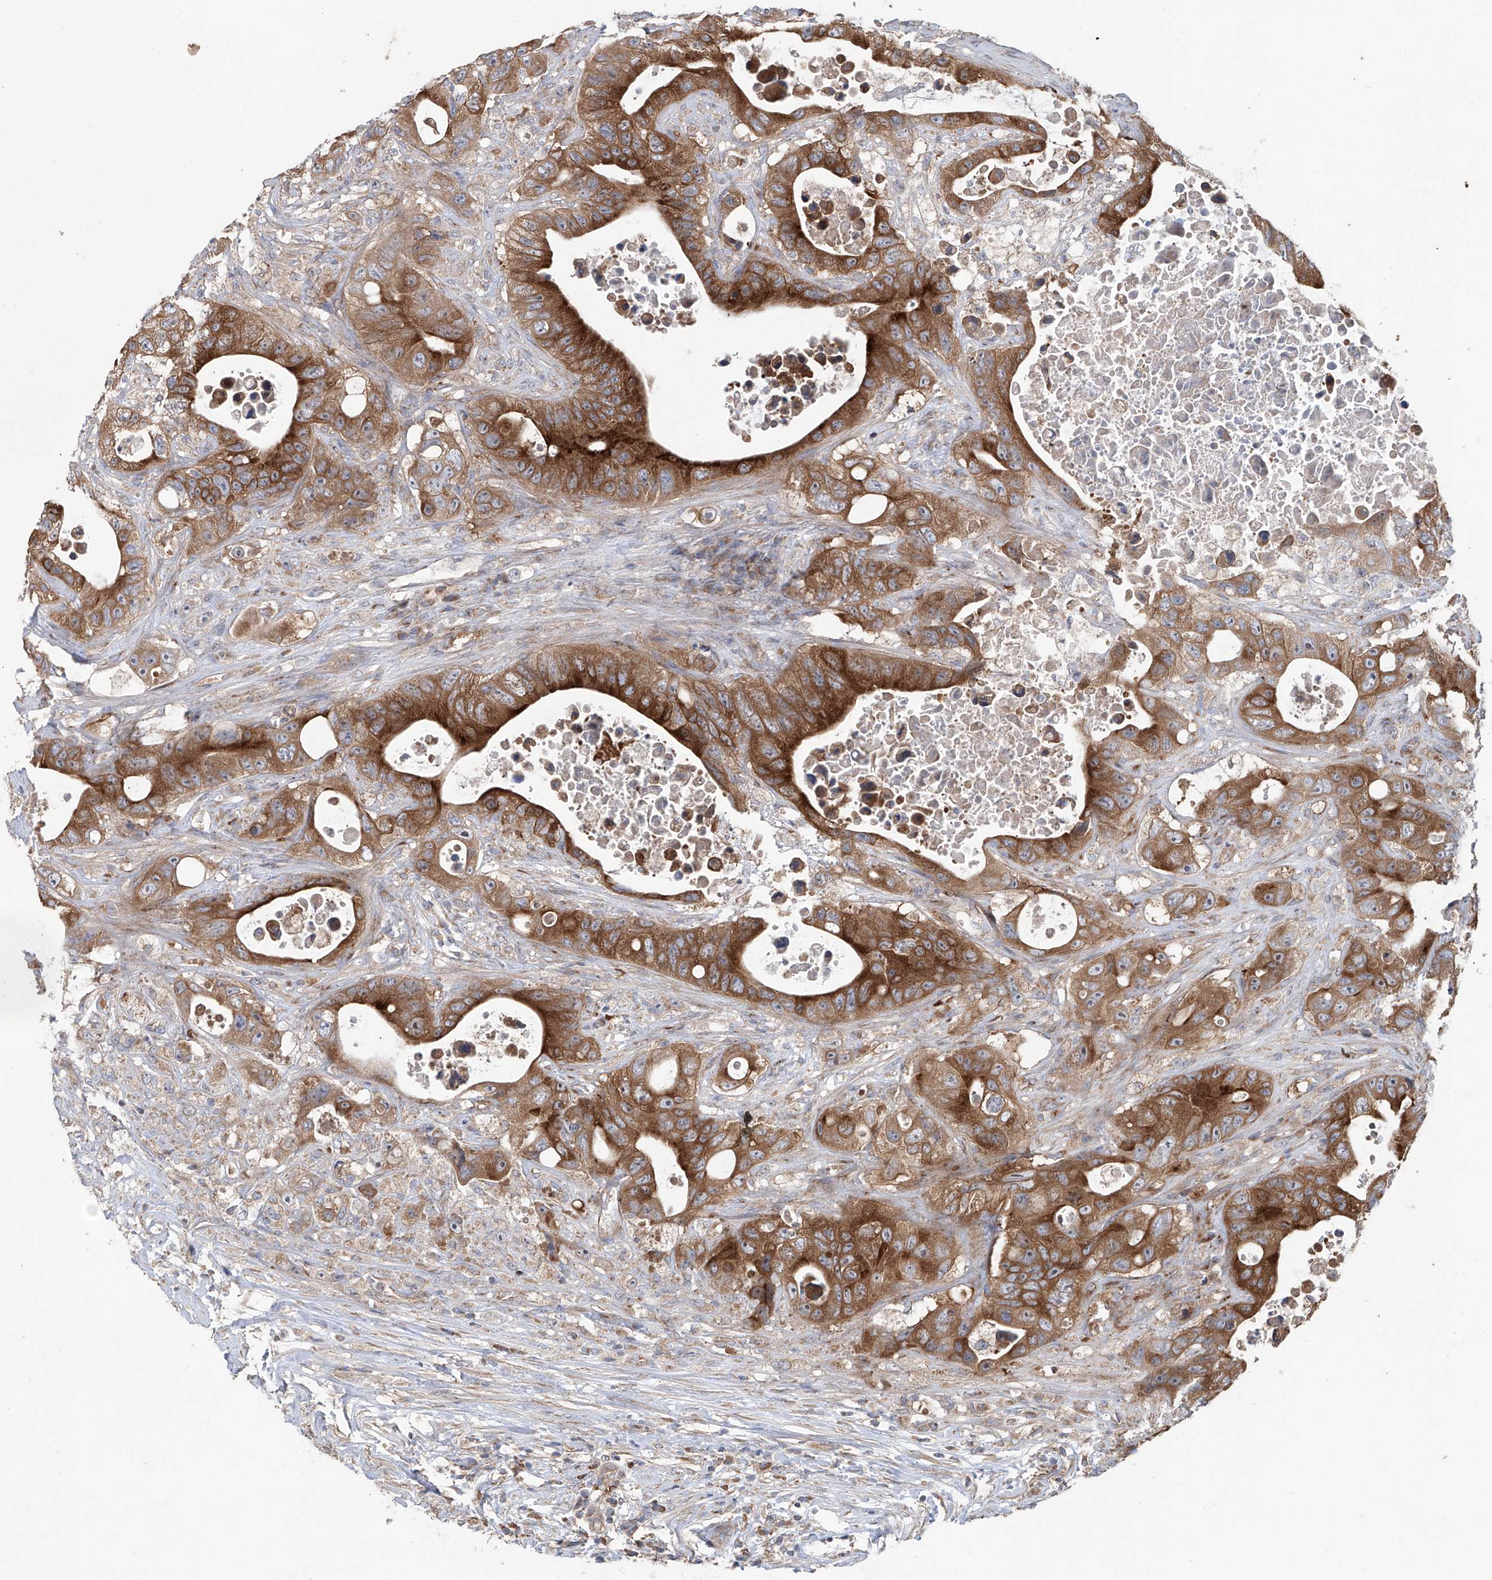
{"staining": {"intensity": "strong", "quantity": ">75%", "location": "cytoplasmic/membranous"}, "tissue": "colorectal cancer", "cell_type": "Tumor cells", "image_type": "cancer", "snomed": [{"axis": "morphology", "description": "Adenocarcinoma, NOS"}, {"axis": "topography", "description": "Colon"}], "caption": "Colorectal adenocarcinoma stained with a brown dye shows strong cytoplasmic/membranous positive staining in approximately >75% of tumor cells.", "gene": "KLC4", "patient": {"sex": "female", "age": 46}}